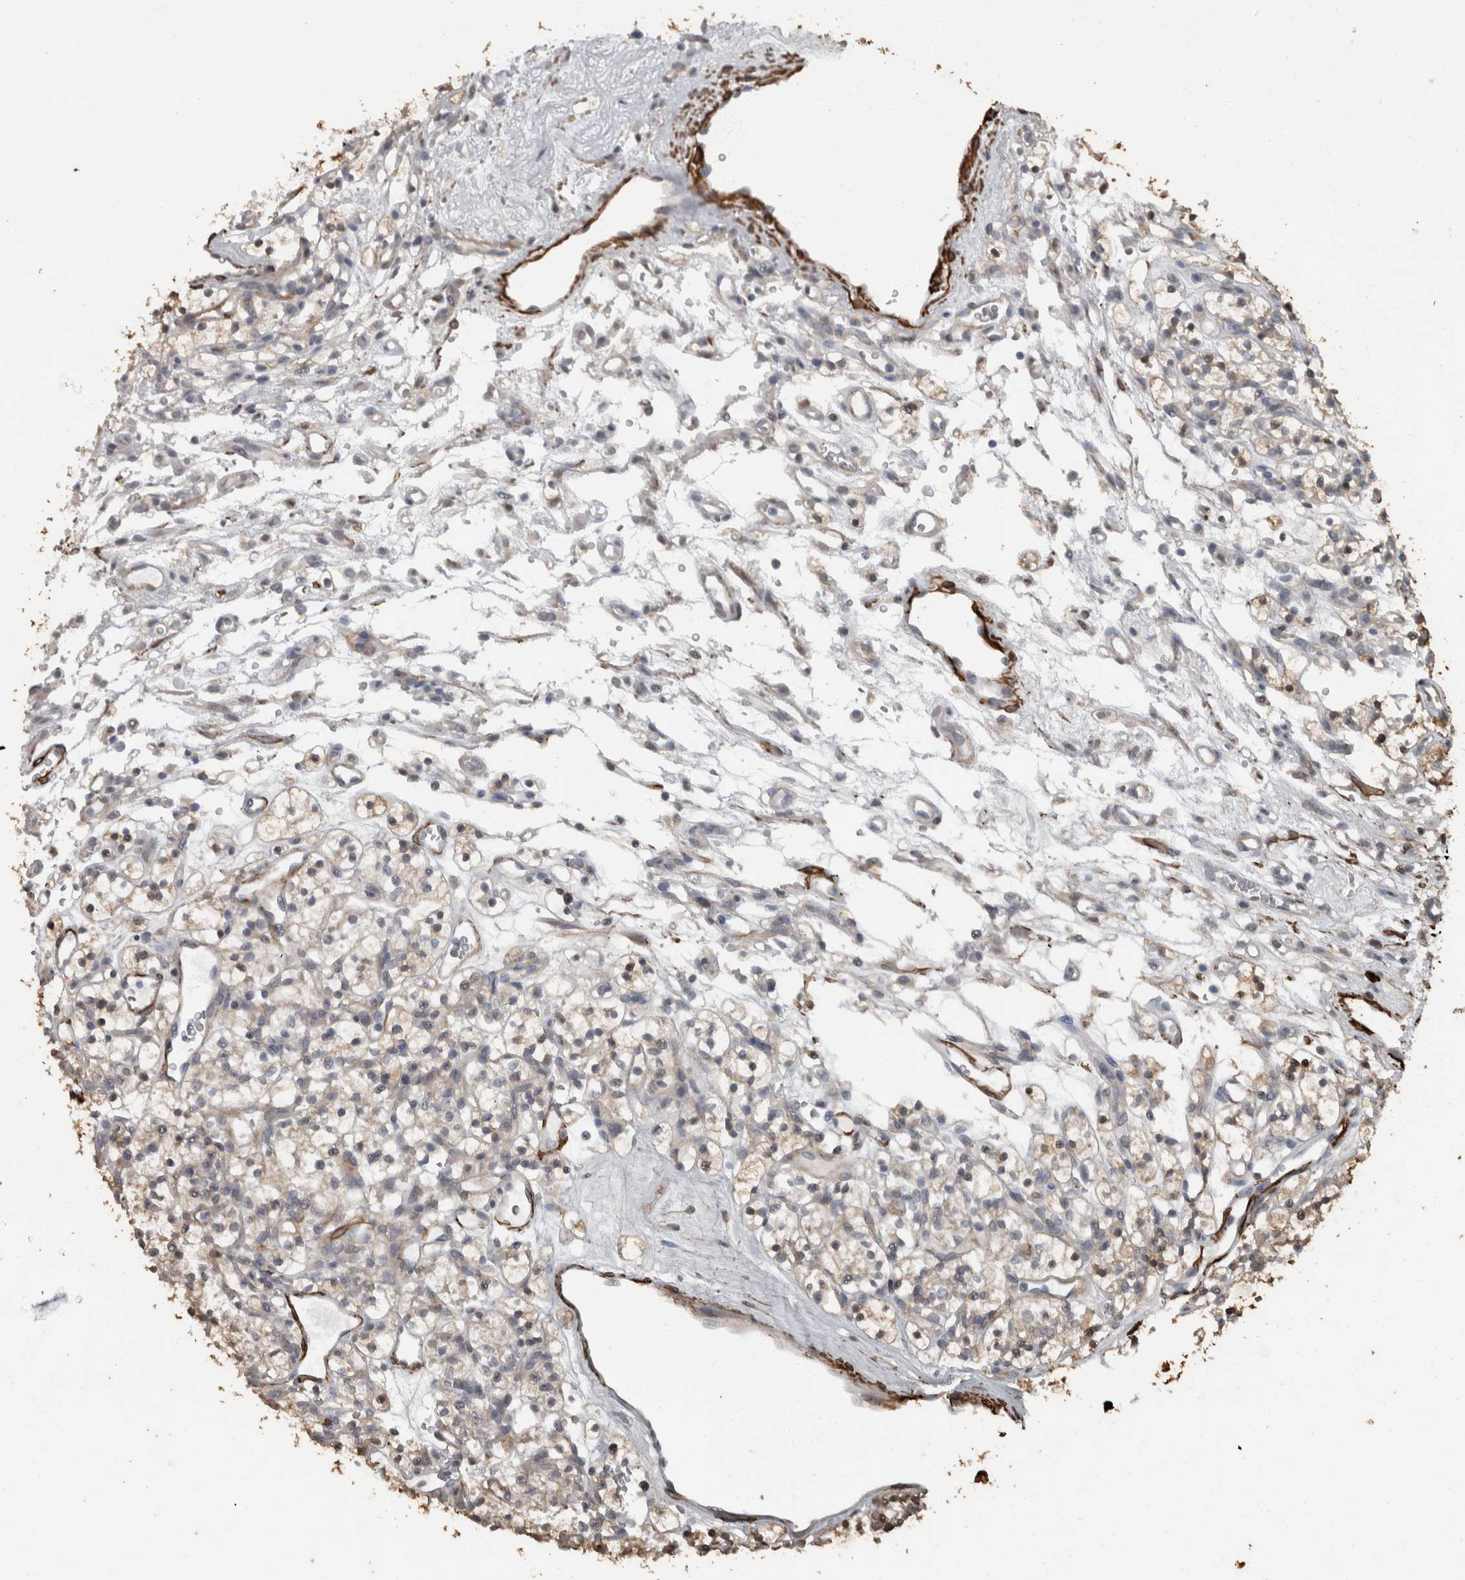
{"staining": {"intensity": "weak", "quantity": "<25%", "location": "cytoplasmic/membranous"}, "tissue": "renal cancer", "cell_type": "Tumor cells", "image_type": "cancer", "snomed": [{"axis": "morphology", "description": "Adenocarcinoma, NOS"}, {"axis": "topography", "description": "Kidney"}], "caption": "The image demonstrates no staining of tumor cells in renal cancer. The staining is performed using DAB (3,3'-diaminobenzidine) brown chromogen with nuclei counter-stained in using hematoxylin.", "gene": "MASTL", "patient": {"sex": "female", "age": 57}}